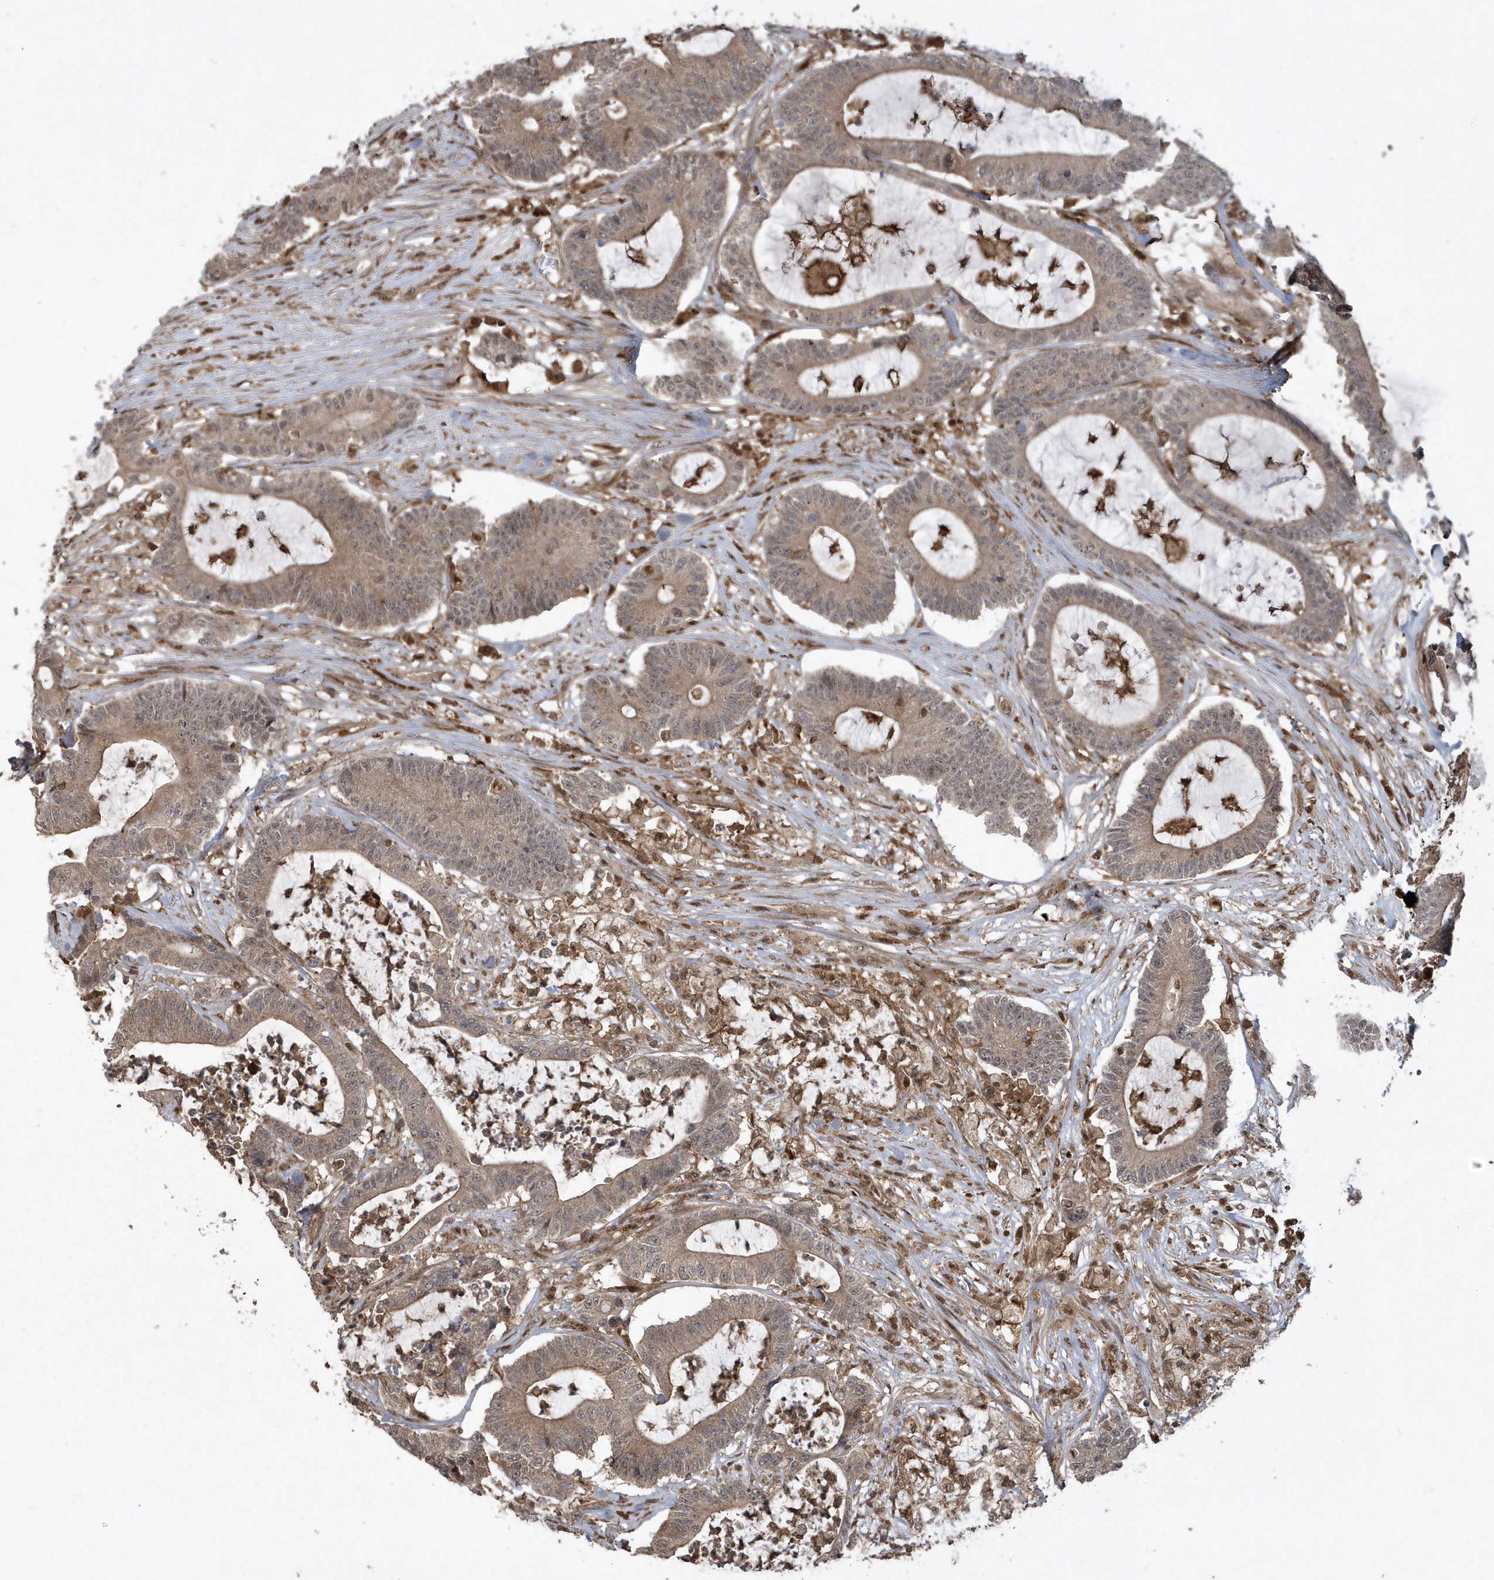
{"staining": {"intensity": "moderate", "quantity": ">75%", "location": "cytoplasmic/membranous"}, "tissue": "colorectal cancer", "cell_type": "Tumor cells", "image_type": "cancer", "snomed": [{"axis": "morphology", "description": "Adenocarcinoma, NOS"}, {"axis": "topography", "description": "Colon"}], "caption": "Adenocarcinoma (colorectal) was stained to show a protein in brown. There is medium levels of moderate cytoplasmic/membranous staining in about >75% of tumor cells.", "gene": "LACC1", "patient": {"sex": "female", "age": 84}}